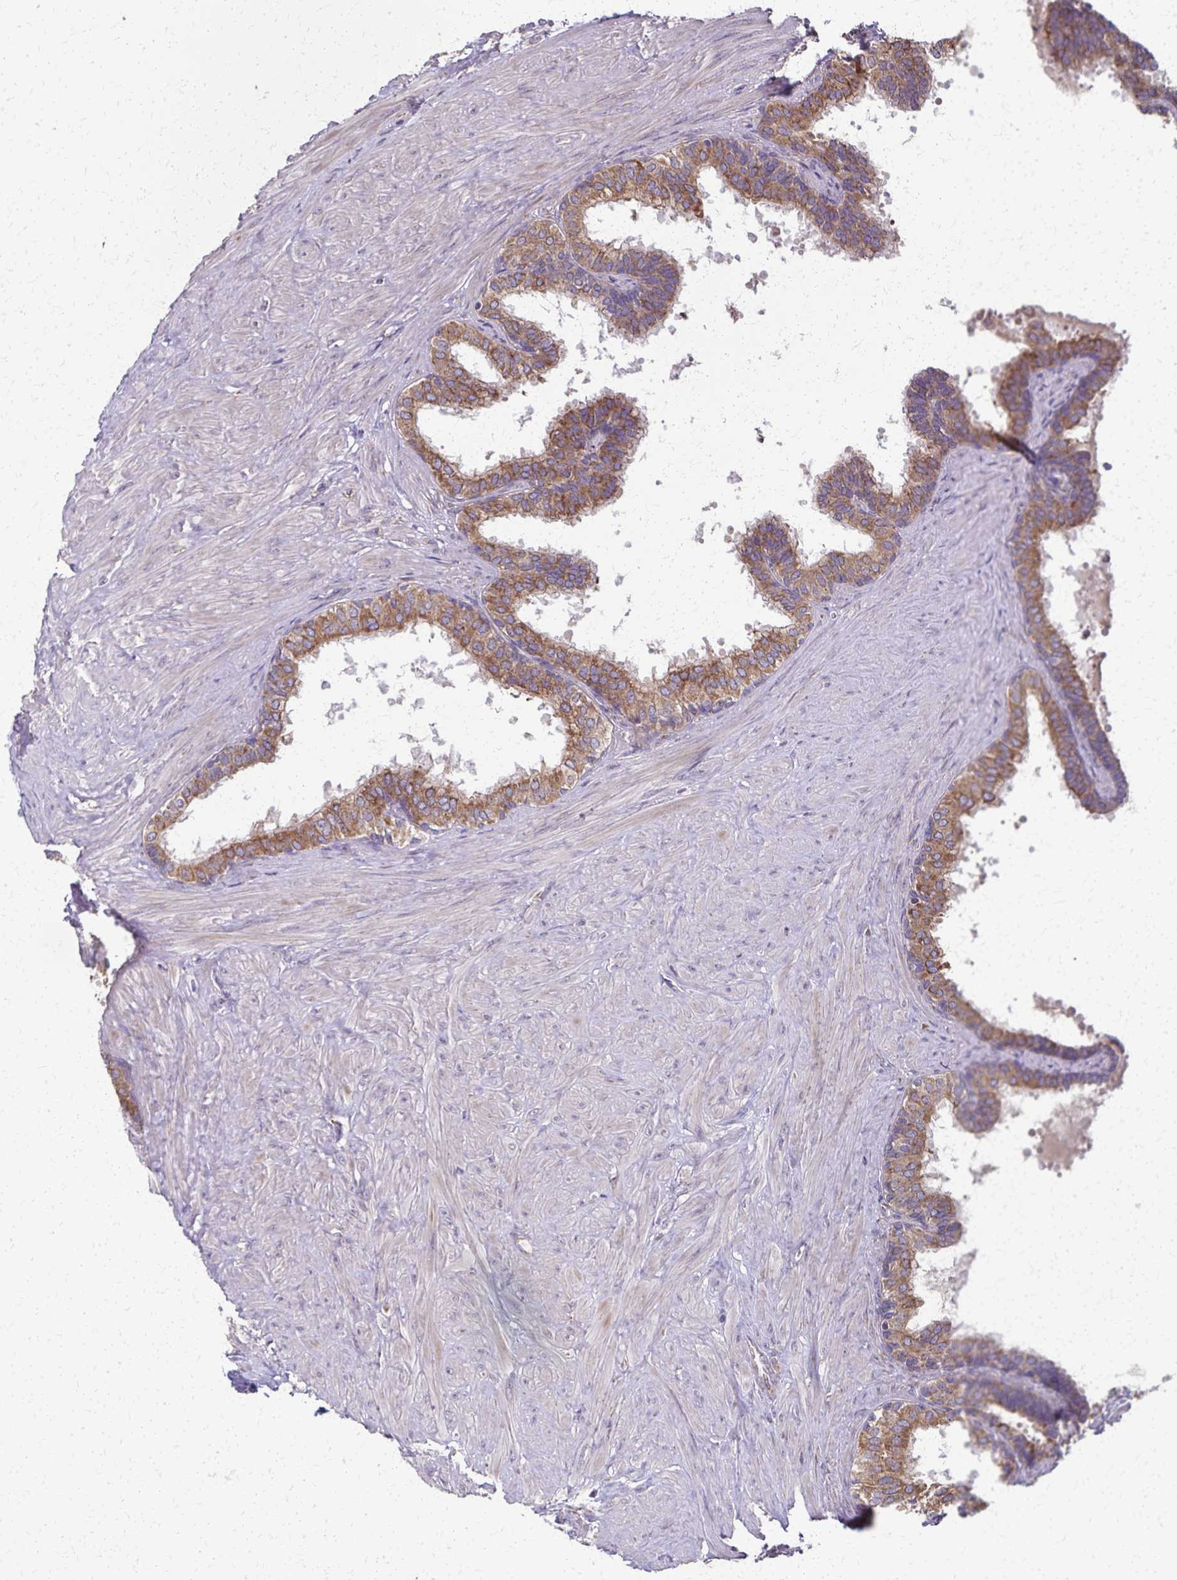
{"staining": {"intensity": "moderate", "quantity": "25%-75%", "location": "cytoplasmic/membranous"}, "tissue": "prostate", "cell_type": "Glandular cells", "image_type": "normal", "snomed": [{"axis": "morphology", "description": "Normal tissue, NOS"}, {"axis": "topography", "description": "Prostate"}, {"axis": "topography", "description": "Peripheral nerve tissue"}], "caption": "Benign prostate was stained to show a protein in brown. There is medium levels of moderate cytoplasmic/membranous staining in approximately 25%-75% of glandular cells. Using DAB (brown) and hematoxylin (blue) stains, captured at high magnification using brightfield microscopy.", "gene": "RNF10", "patient": {"sex": "male", "age": 55}}